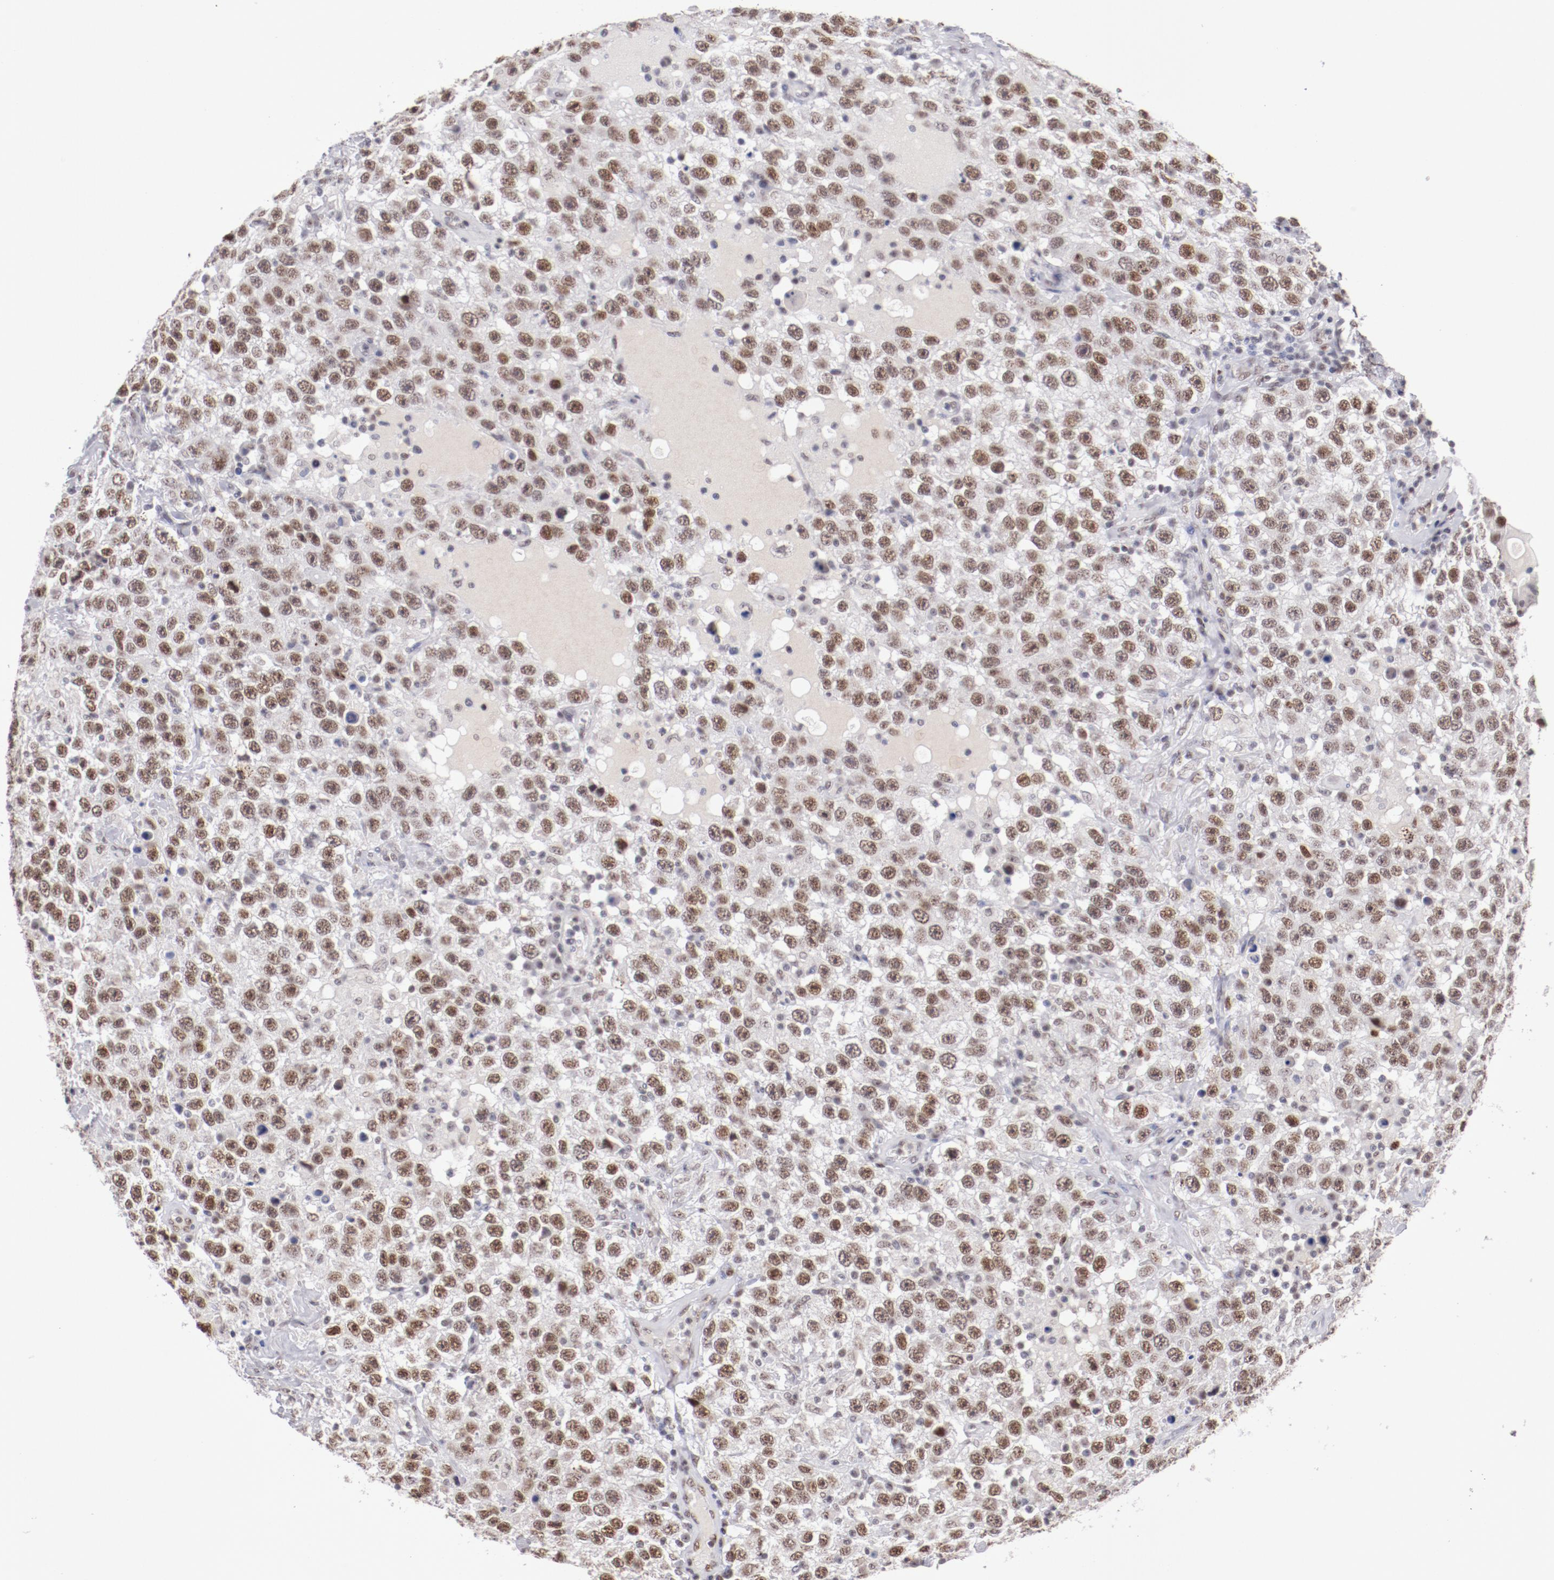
{"staining": {"intensity": "moderate", "quantity": ">75%", "location": "nuclear"}, "tissue": "testis cancer", "cell_type": "Tumor cells", "image_type": "cancer", "snomed": [{"axis": "morphology", "description": "Seminoma, NOS"}, {"axis": "topography", "description": "Testis"}], "caption": "Testis seminoma stained with DAB IHC exhibits medium levels of moderate nuclear positivity in approximately >75% of tumor cells.", "gene": "TFAP4", "patient": {"sex": "male", "age": 41}}